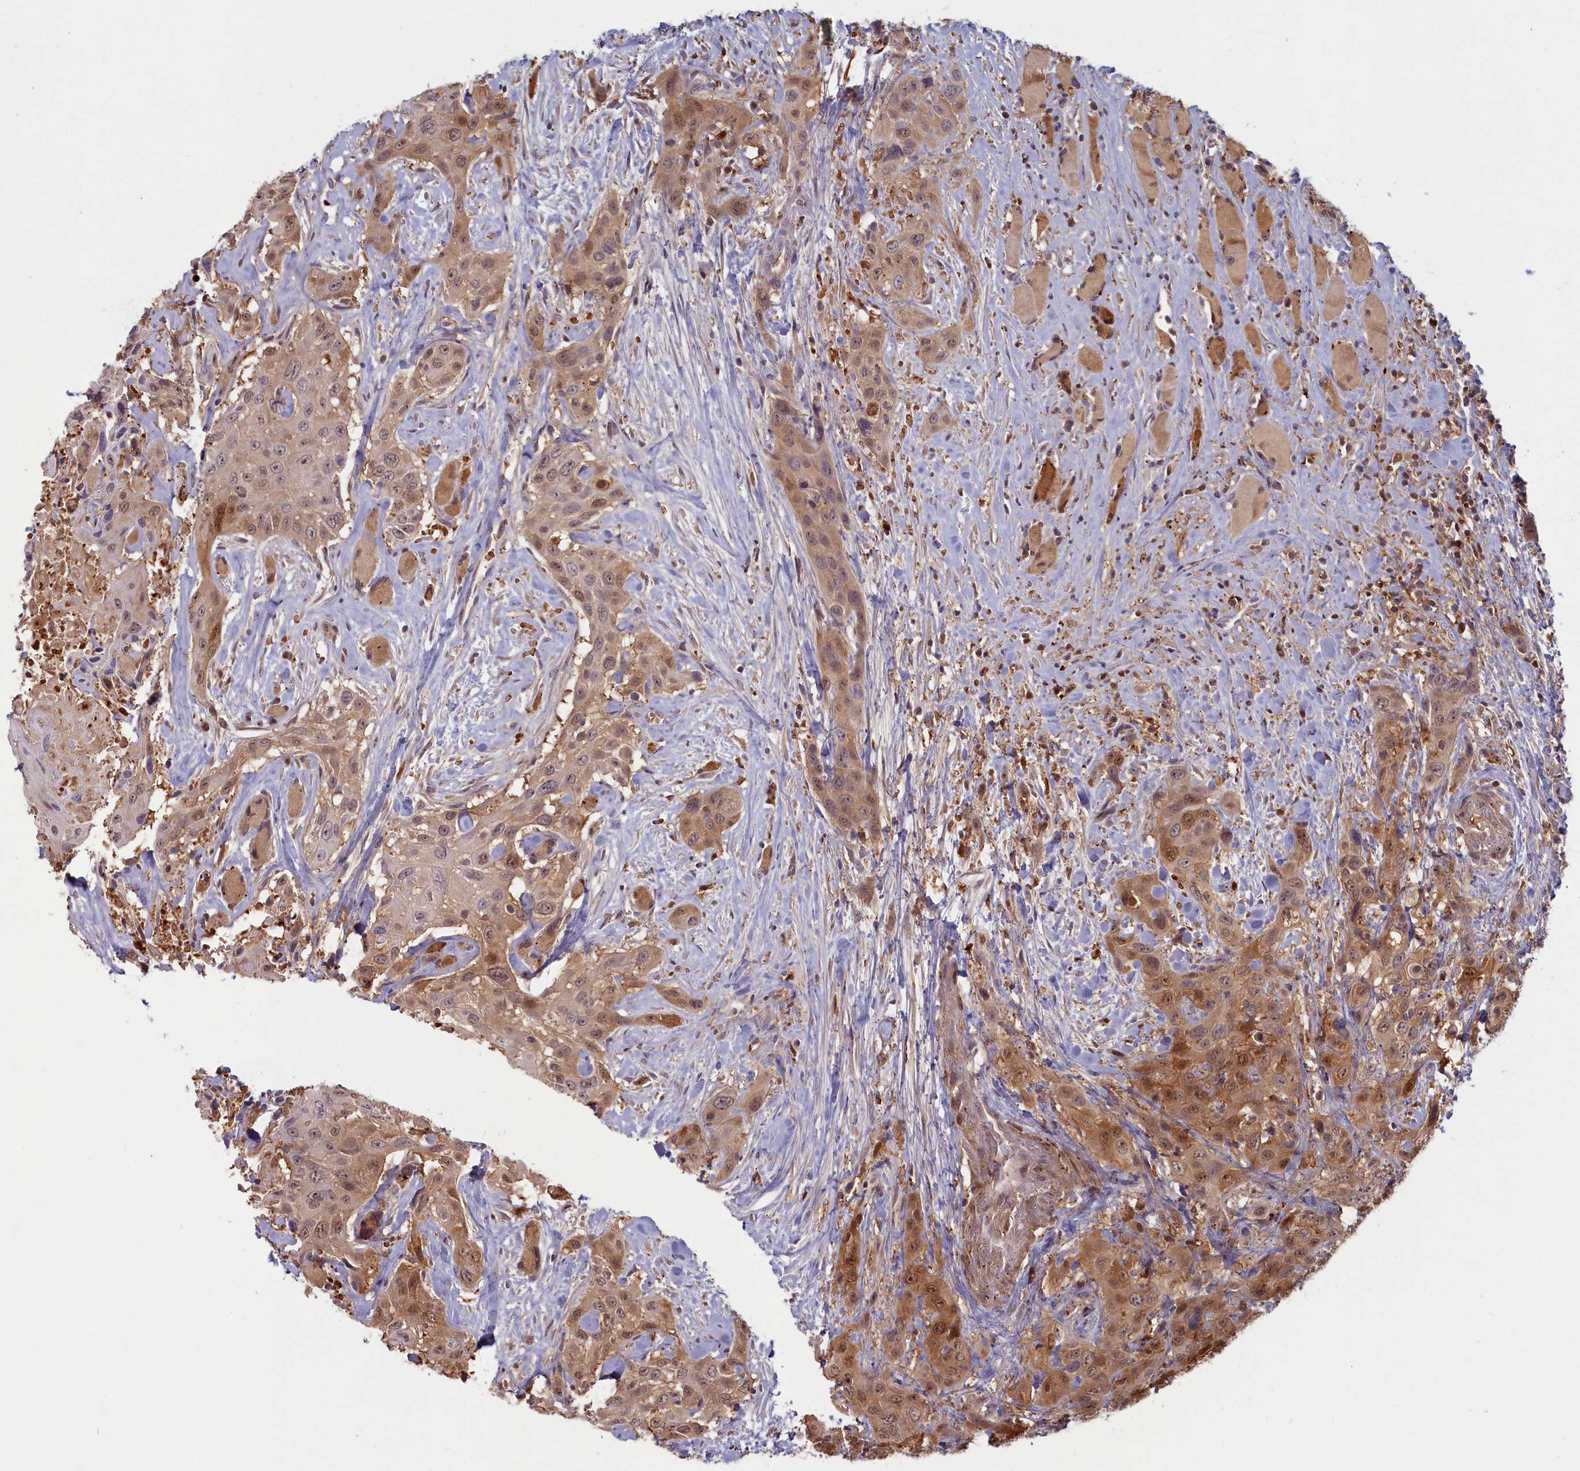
{"staining": {"intensity": "moderate", "quantity": ">75%", "location": "cytoplasmic/membranous,nuclear"}, "tissue": "head and neck cancer", "cell_type": "Tumor cells", "image_type": "cancer", "snomed": [{"axis": "morphology", "description": "Squamous cell carcinoma, NOS"}, {"axis": "topography", "description": "Head-Neck"}], "caption": "Head and neck cancer (squamous cell carcinoma) stained for a protein shows moderate cytoplasmic/membranous and nuclear positivity in tumor cells.", "gene": "BLVRB", "patient": {"sex": "male", "age": 81}}